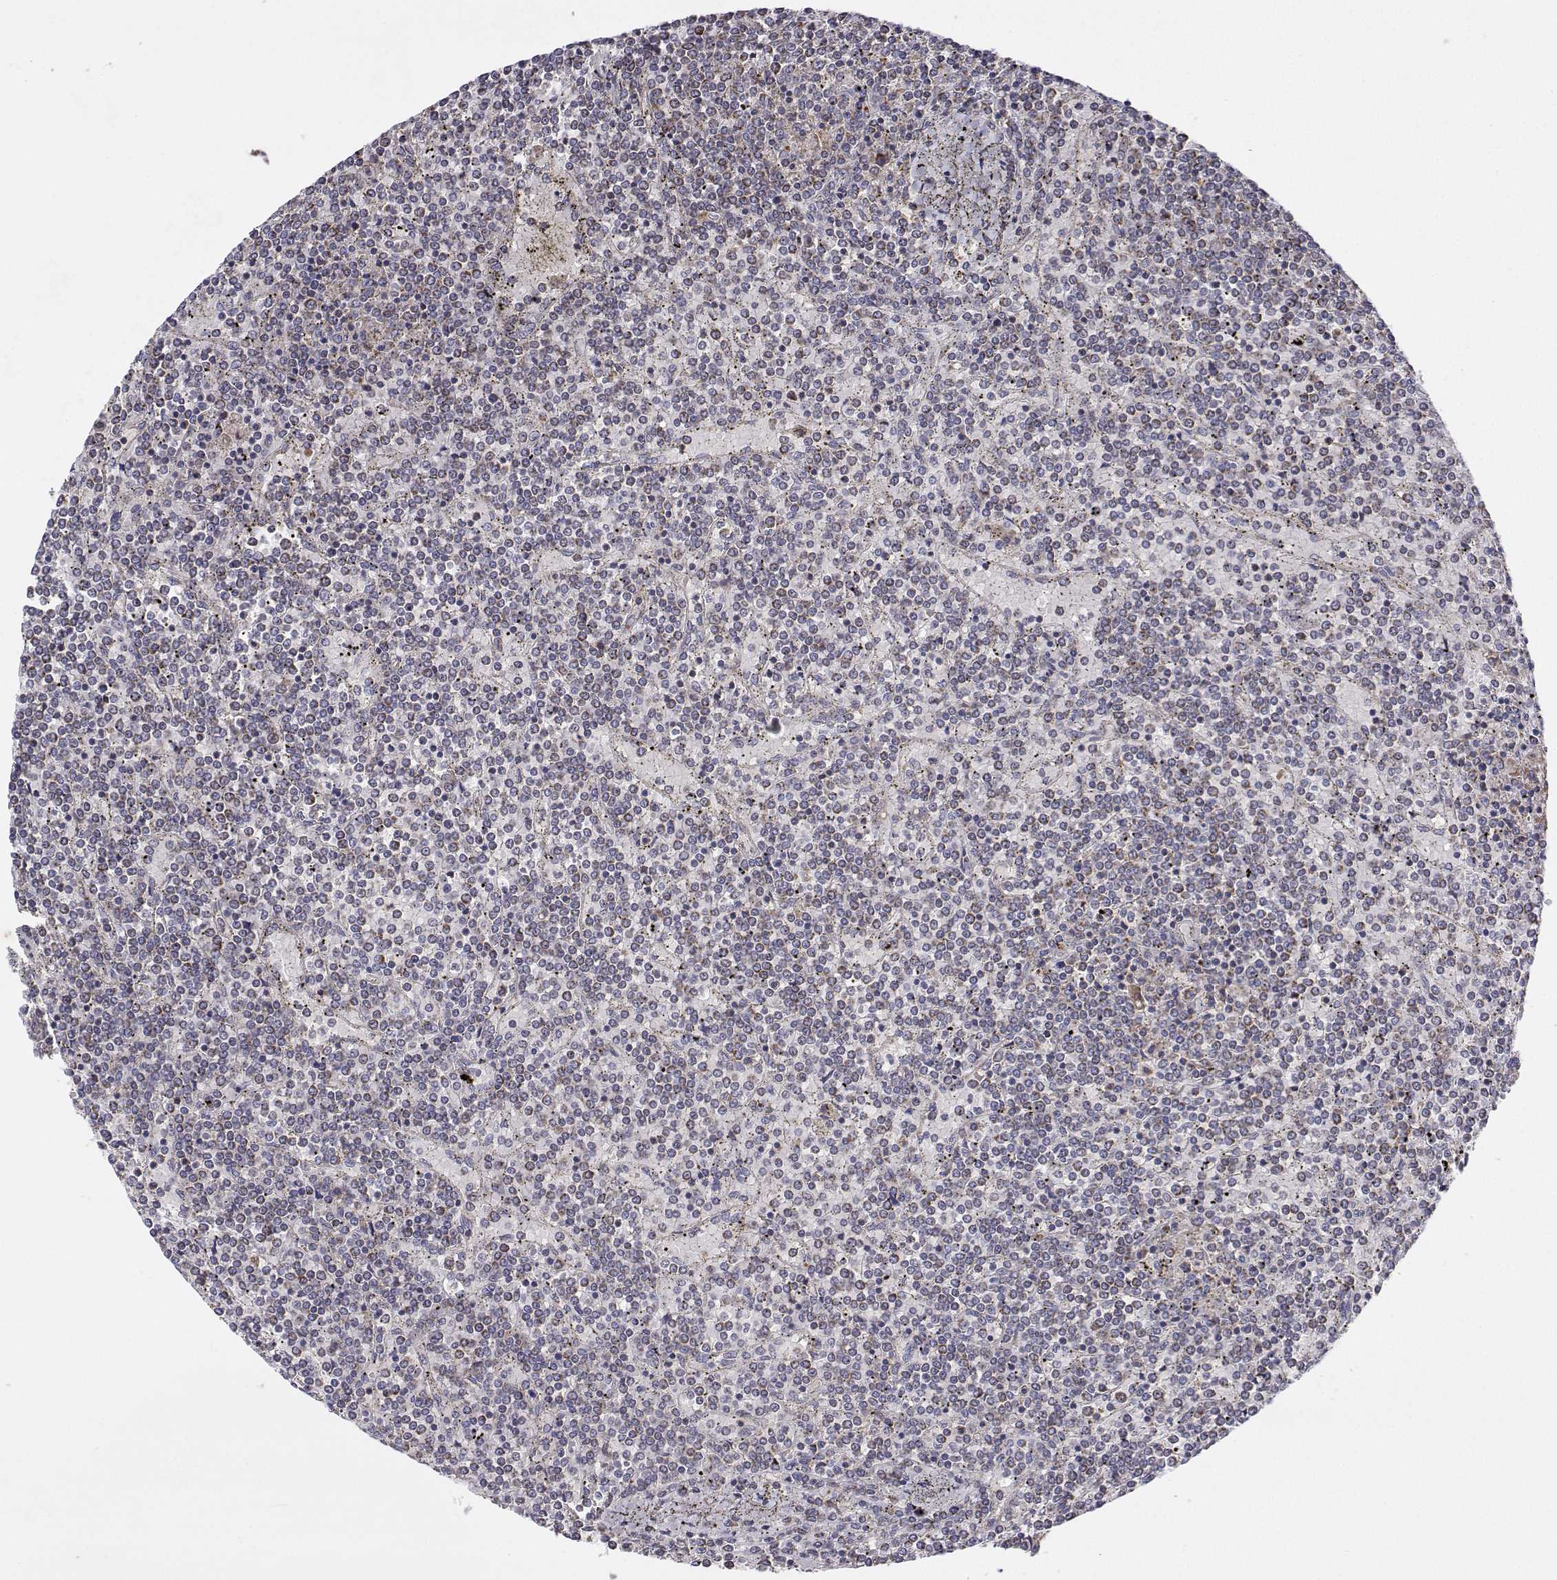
{"staining": {"intensity": "negative", "quantity": "none", "location": "none"}, "tissue": "lymphoma", "cell_type": "Tumor cells", "image_type": "cancer", "snomed": [{"axis": "morphology", "description": "Malignant lymphoma, non-Hodgkin's type, Low grade"}, {"axis": "topography", "description": "Spleen"}], "caption": "IHC of low-grade malignant lymphoma, non-Hodgkin's type shows no staining in tumor cells.", "gene": "MRPL3", "patient": {"sex": "female", "age": 19}}